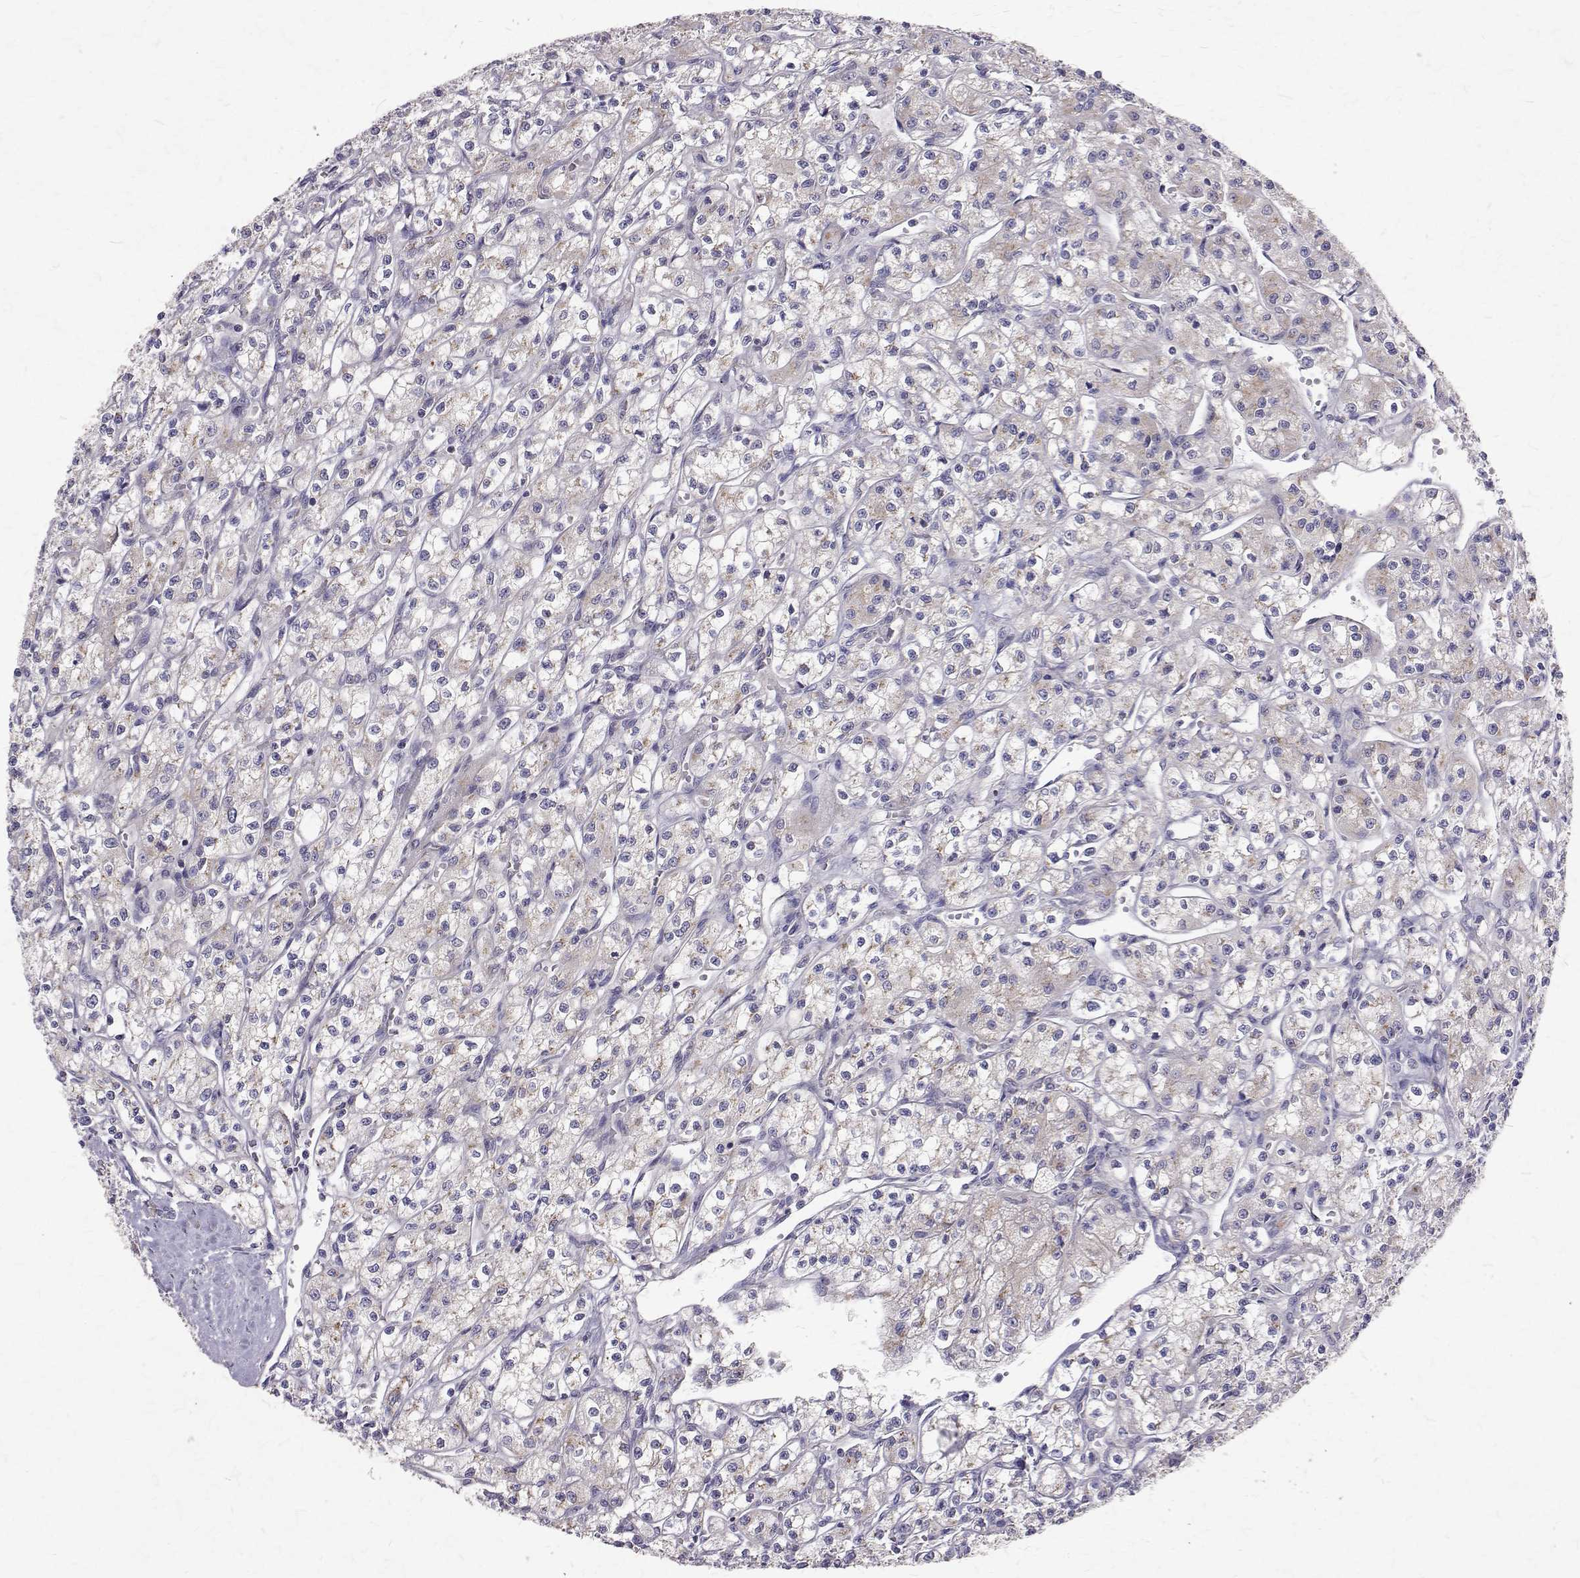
{"staining": {"intensity": "negative", "quantity": "none", "location": "none"}, "tissue": "renal cancer", "cell_type": "Tumor cells", "image_type": "cancer", "snomed": [{"axis": "morphology", "description": "Adenocarcinoma, NOS"}, {"axis": "topography", "description": "Kidney"}], "caption": "A histopathology image of renal cancer (adenocarcinoma) stained for a protein demonstrates no brown staining in tumor cells.", "gene": "ARFGAP1", "patient": {"sex": "female", "age": 70}}